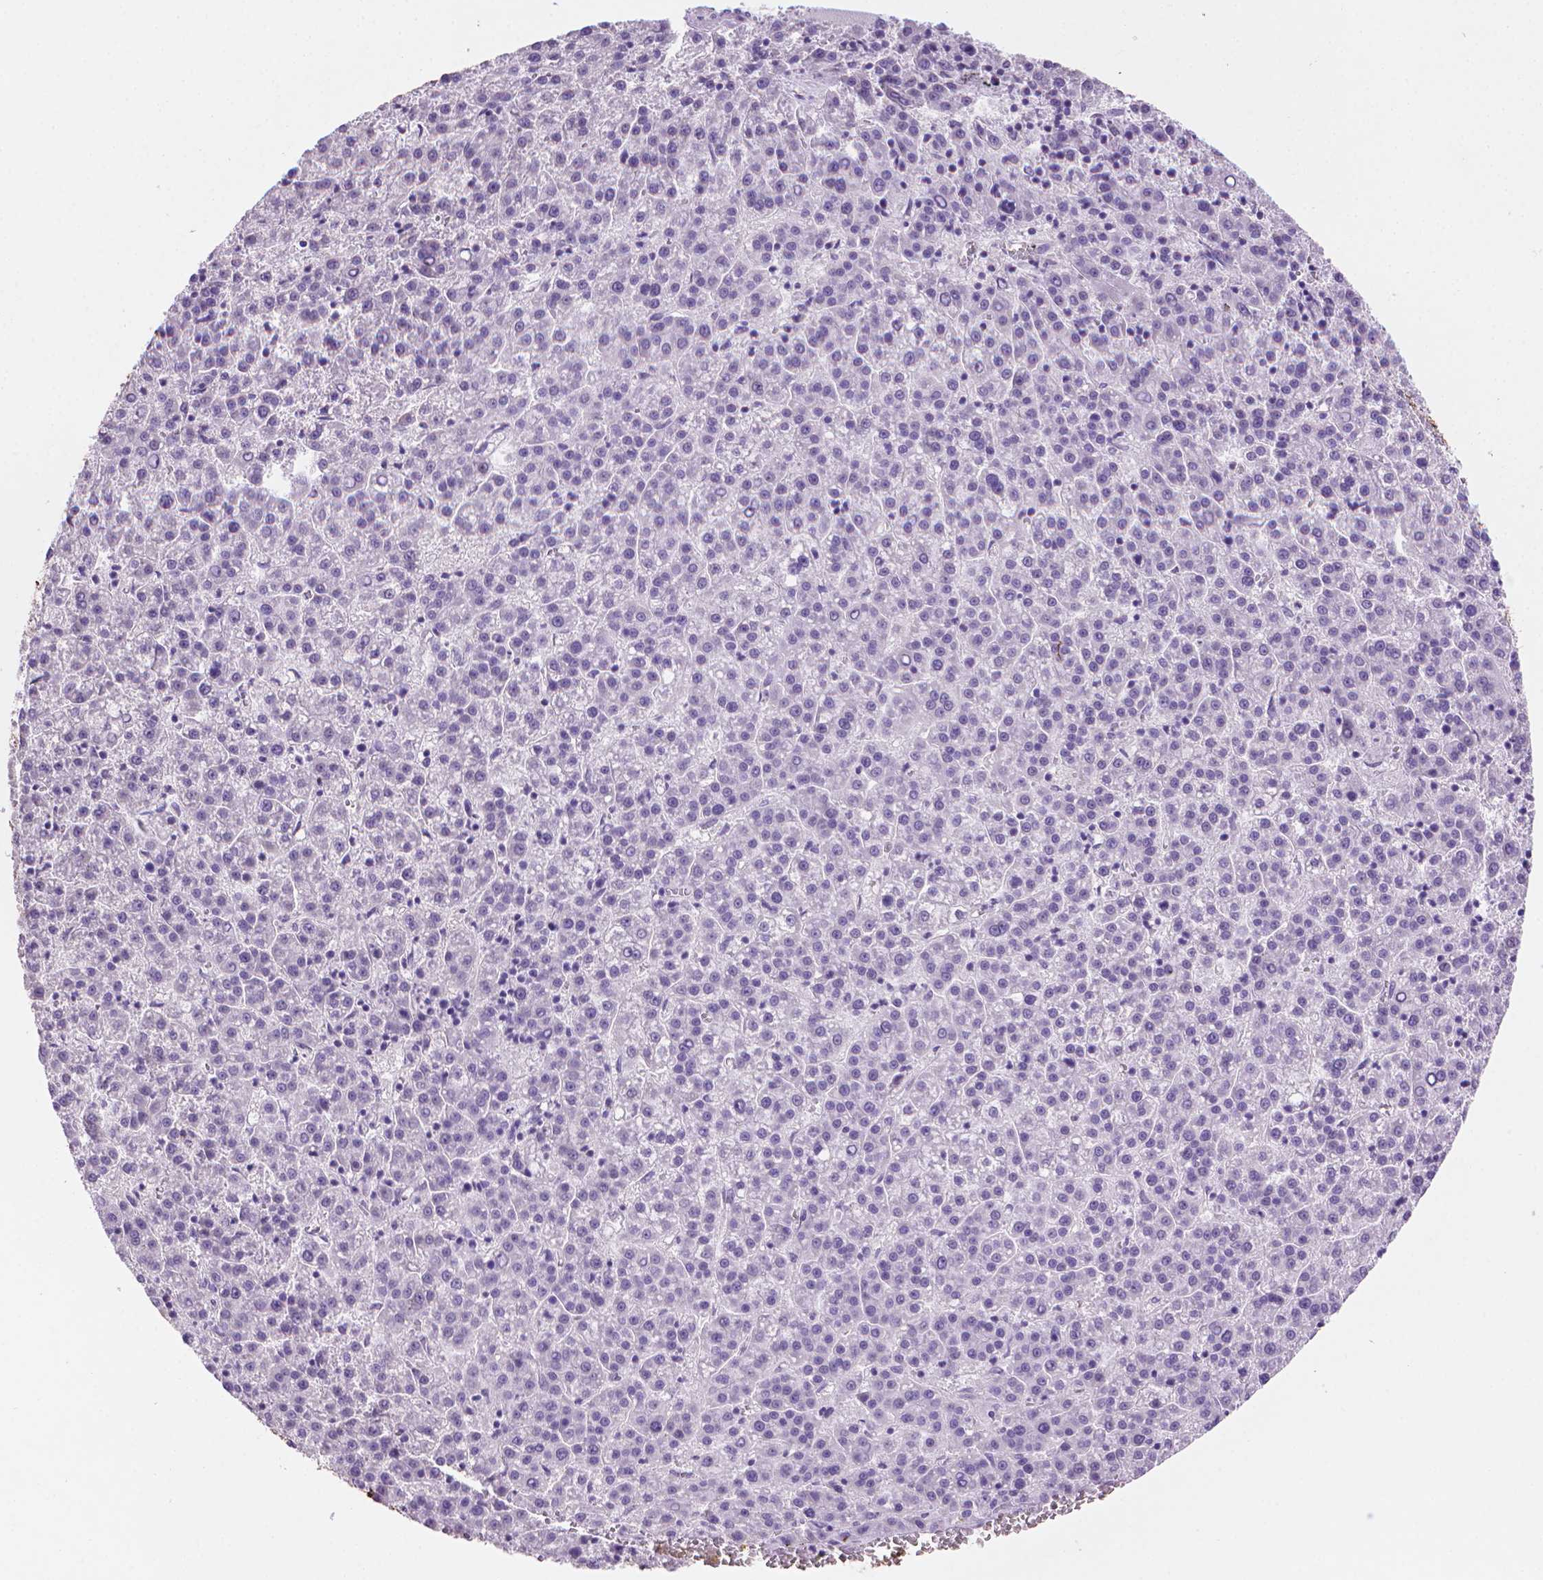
{"staining": {"intensity": "negative", "quantity": "none", "location": "none"}, "tissue": "liver cancer", "cell_type": "Tumor cells", "image_type": "cancer", "snomed": [{"axis": "morphology", "description": "Carcinoma, Hepatocellular, NOS"}, {"axis": "topography", "description": "Liver"}], "caption": "Hepatocellular carcinoma (liver) was stained to show a protein in brown. There is no significant expression in tumor cells. (DAB (3,3'-diaminobenzidine) immunohistochemistry visualized using brightfield microscopy, high magnification).", "gene": "MUC1", "patient": {"sex": "female", "age": 58}}